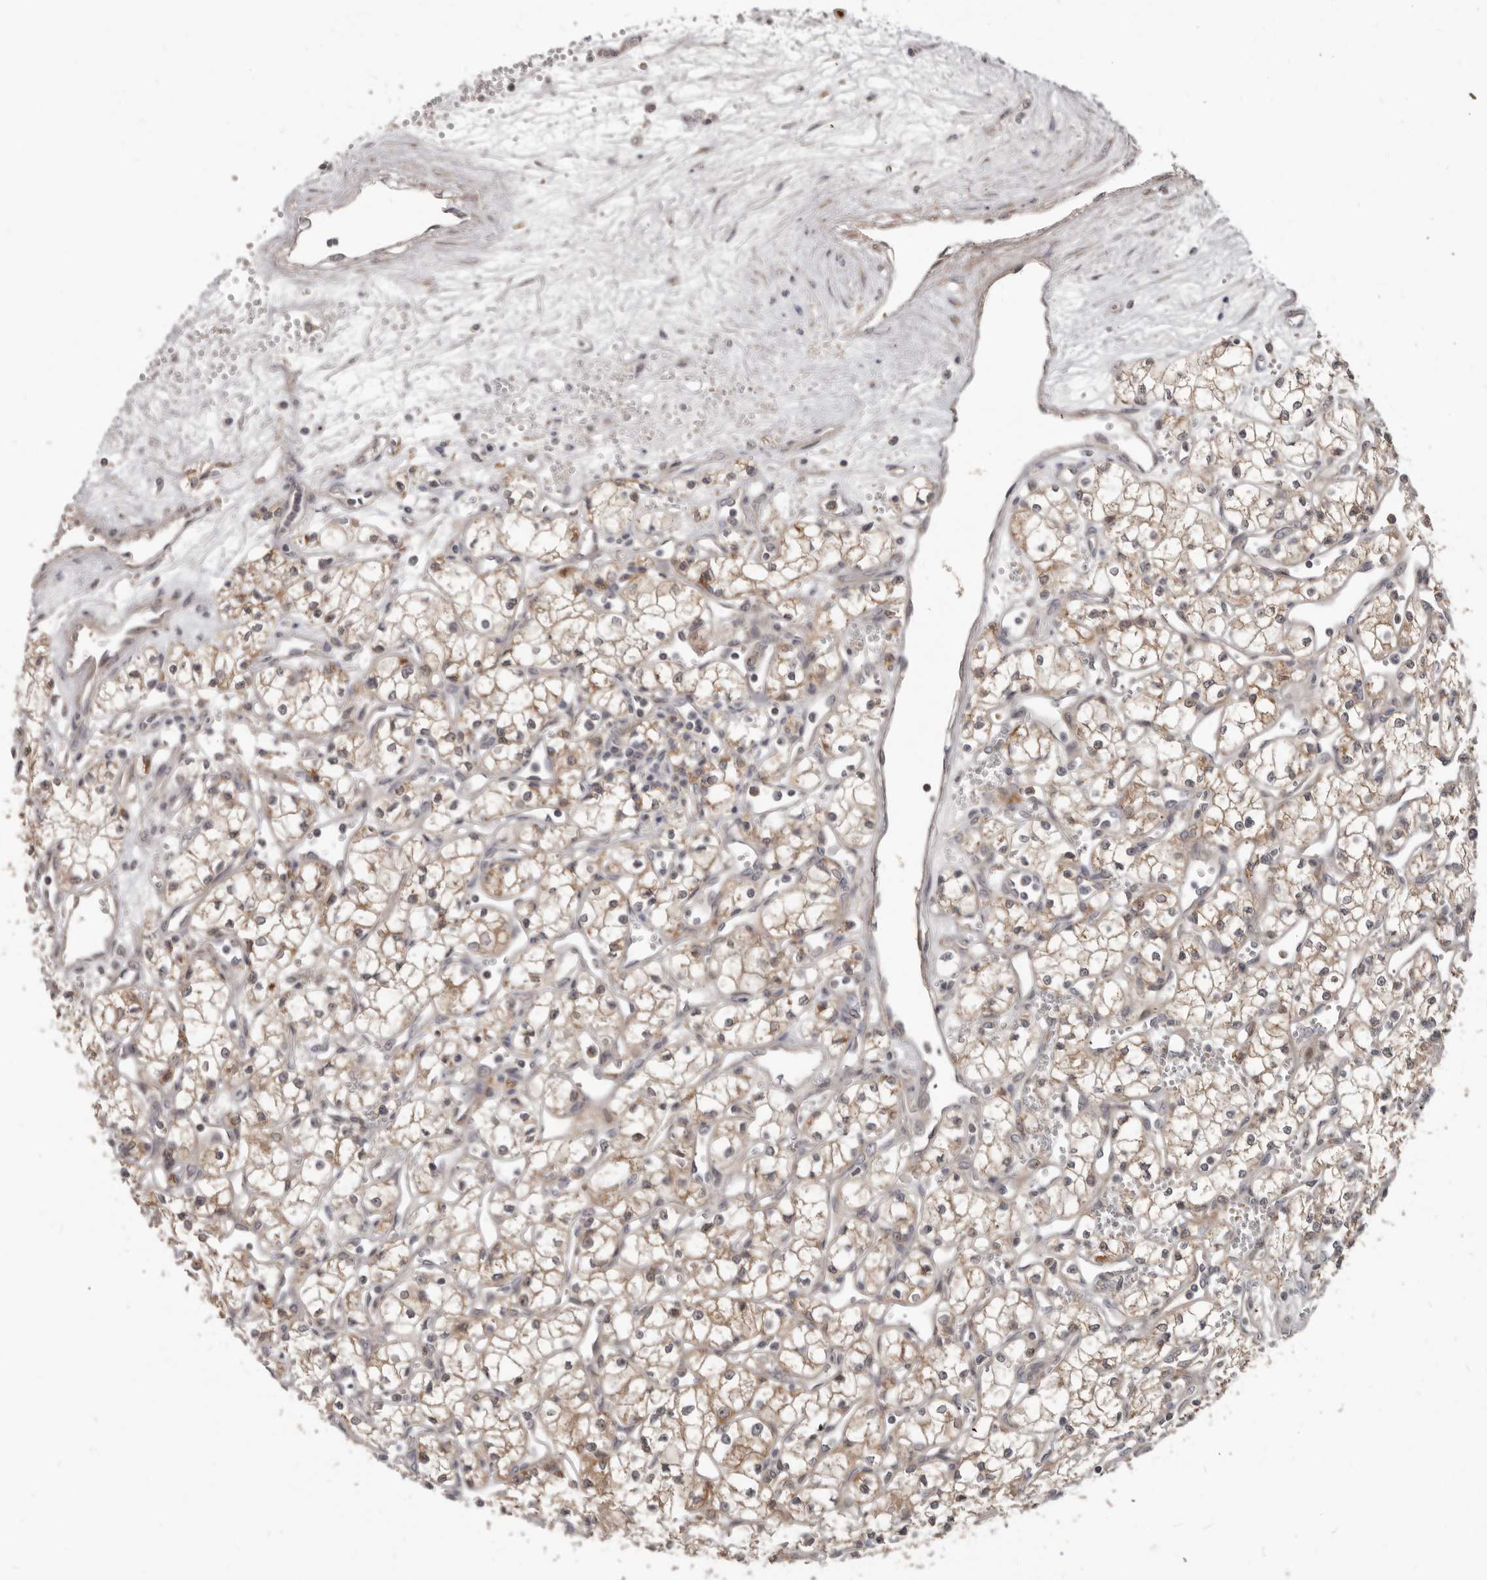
{"staining": {"intensity": "moderate", "quantity": ">75%", "location": "cytoplasmic/membranous"}, "tissue": "renal cancer", "cell_type": "Tumor cells", "image_type": "cancer", "snomed": [{"axis": "morphology", "description": "Adenocarcinoma, NOS"}, {"axis": "topography", "description": "Kidney"}], "caption": "Renal cancer stained with a brown dye demonstrates moderate cytoplasmic/membranous positive expression in approximately >75% of tumor cells.", "gene": "BAD", "patient": {"sex": "male", "age": 59}}